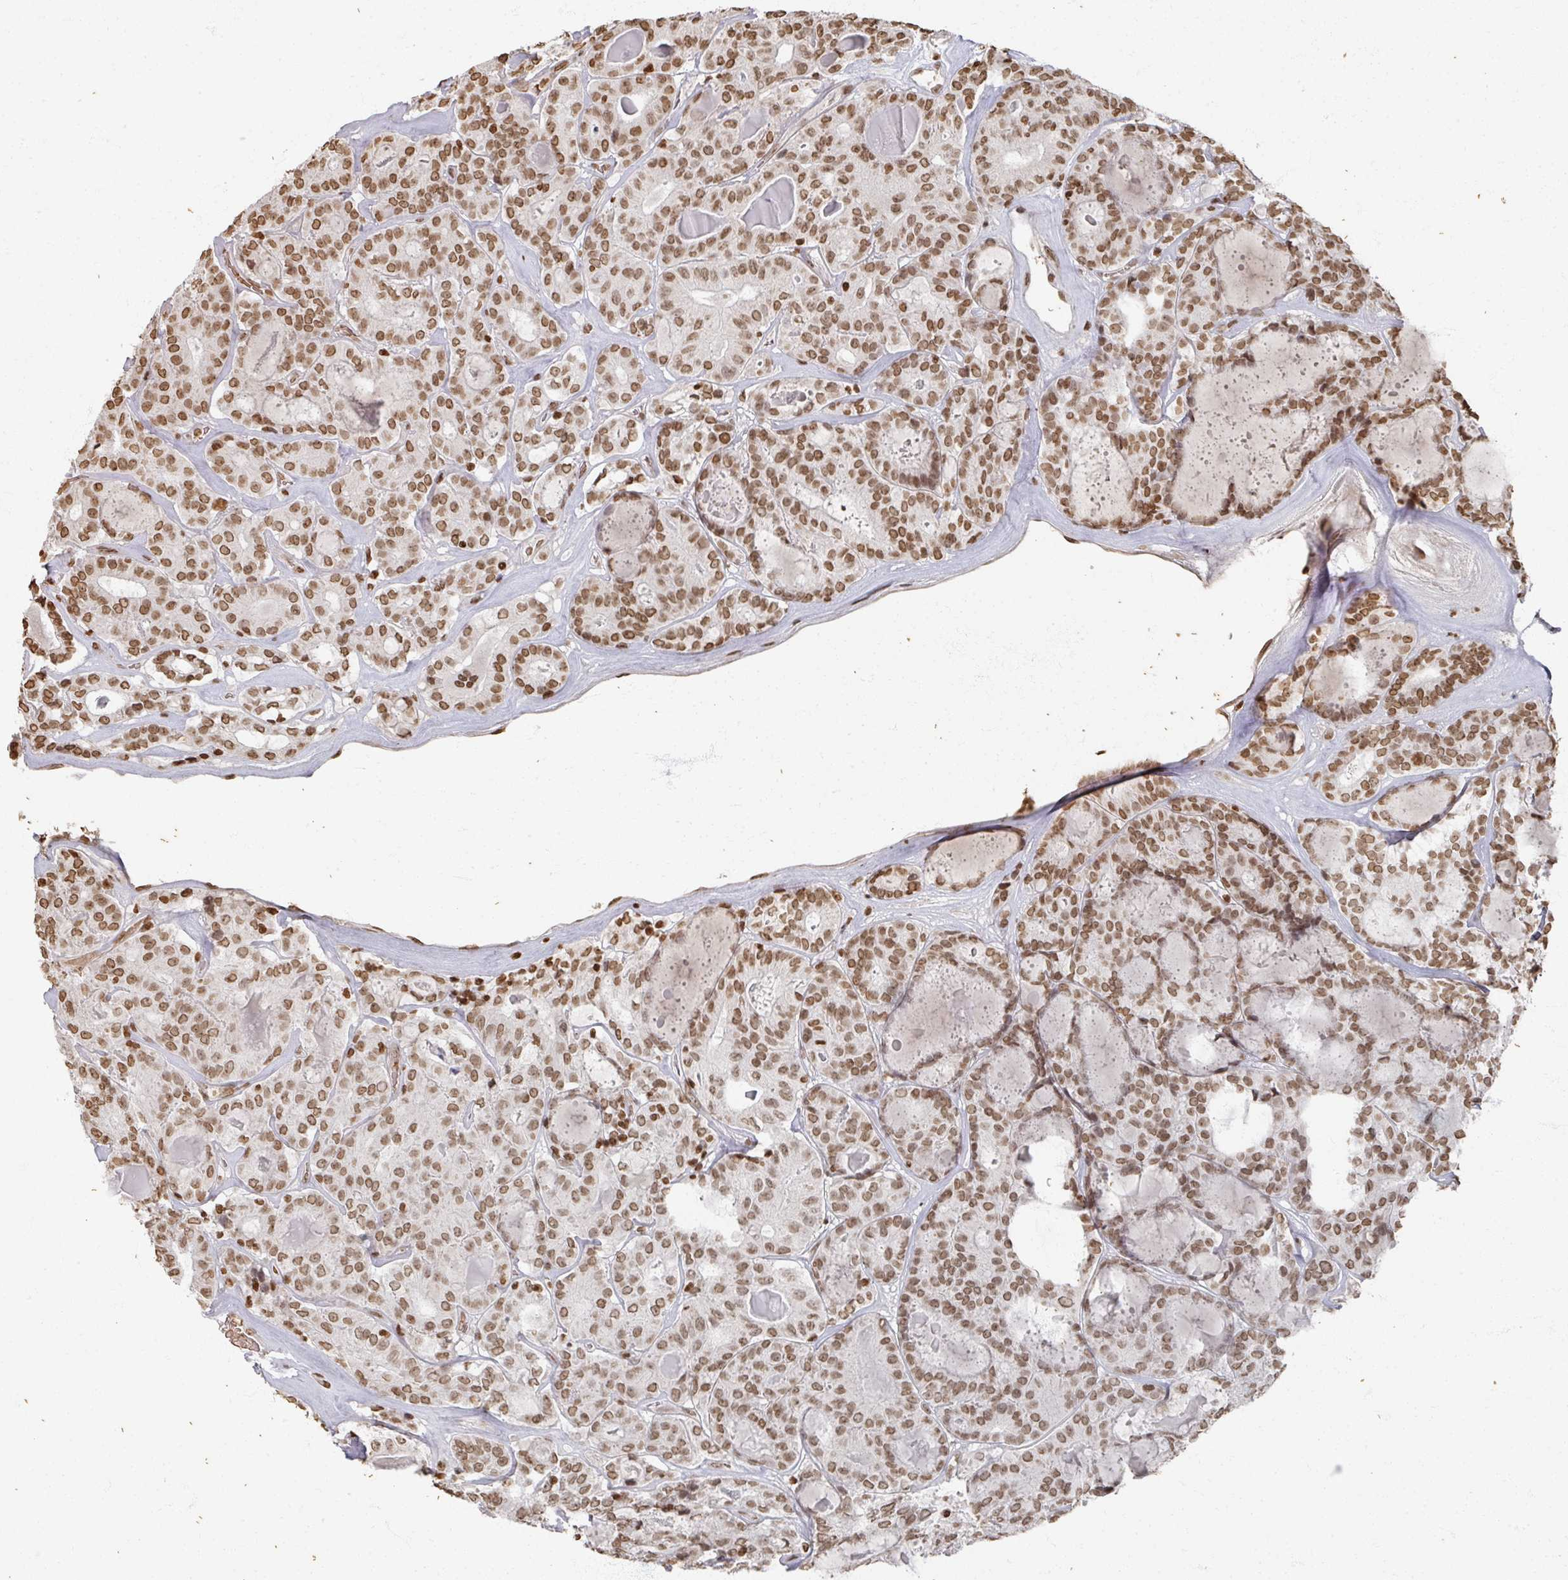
{"staining": {"intensity": "moderate", "quantity": ">75%", "location": "nuclear"}, "tissue": "thyroid cancer", "cell_type": "Tumor cells", "image_type": "cancer", "snomed": [{"axis": "morphology", "description": "Papillary adenocarcinoma, NOS"}, {"axis": "topography", "description": "Thyroid gland"}], "caption": "The immunohistochemical stain shows moderate nuclear expression in tumor cells of papillary adenocarcinoma (thyroid) tissue.", "gene": "DCUN1D5", "patient": {"sex": "female", "age": 72}}